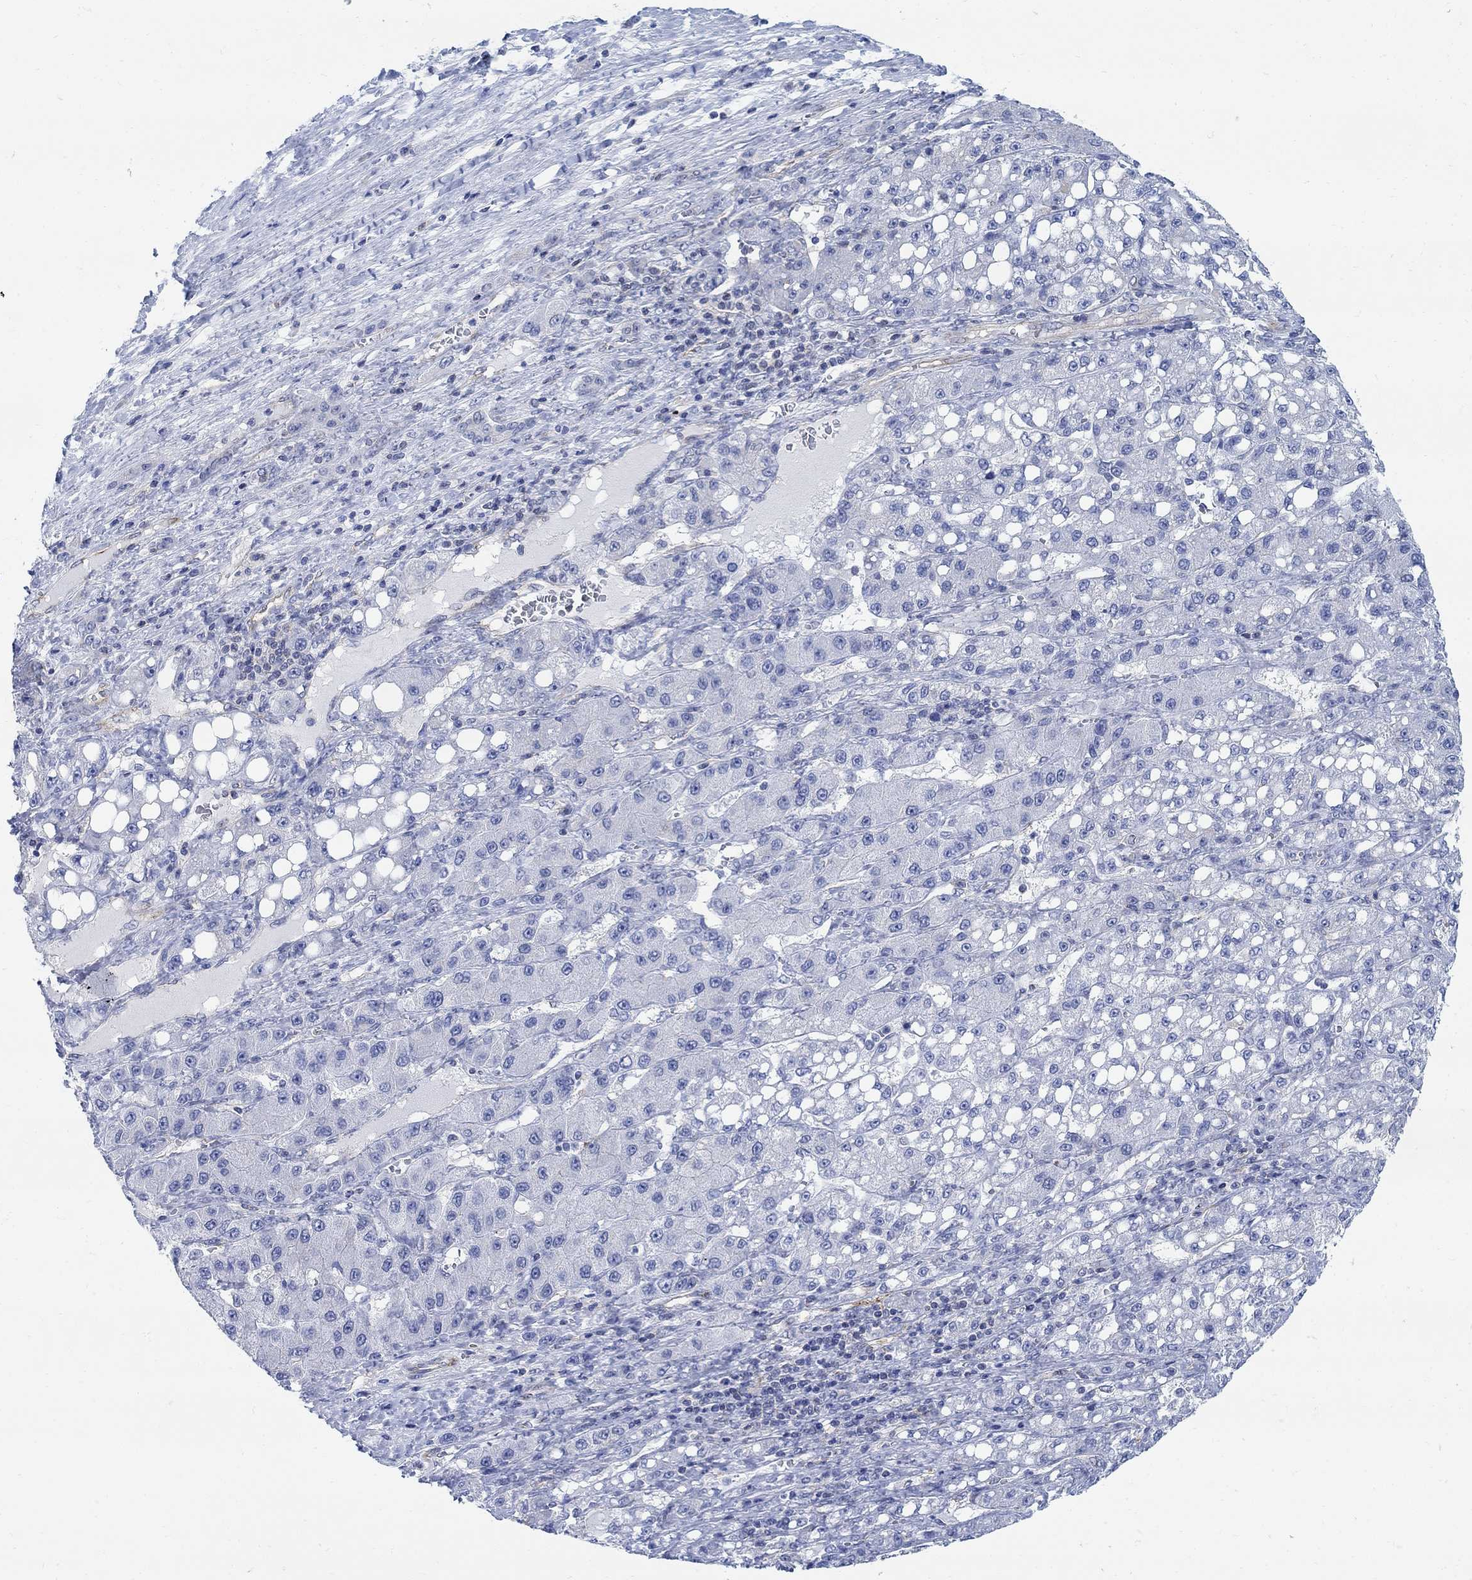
{"staining": {"intensity": "moderate", "quantity": "<25%", "location": "cytoplasmic/membranous"}, "tissue": "liver cancer", "cell_type": "Tumor cells", "image_type": "cancer", "snomed": [{"axis": "morphology", "description": "Carcinoma, Hepatocellular, NOS"}, {"axis": "topography", "description": "Liver"}], "caption": "Approximately <25% of tumor cells in liver hepatocellular carcinoma demonstrate moderate cytoplasmic/membranous protein staining as visualized by brown immunohistochemical staining.", "gene": "PHF21B", "patient": {"sex": "female", "age": 65}}